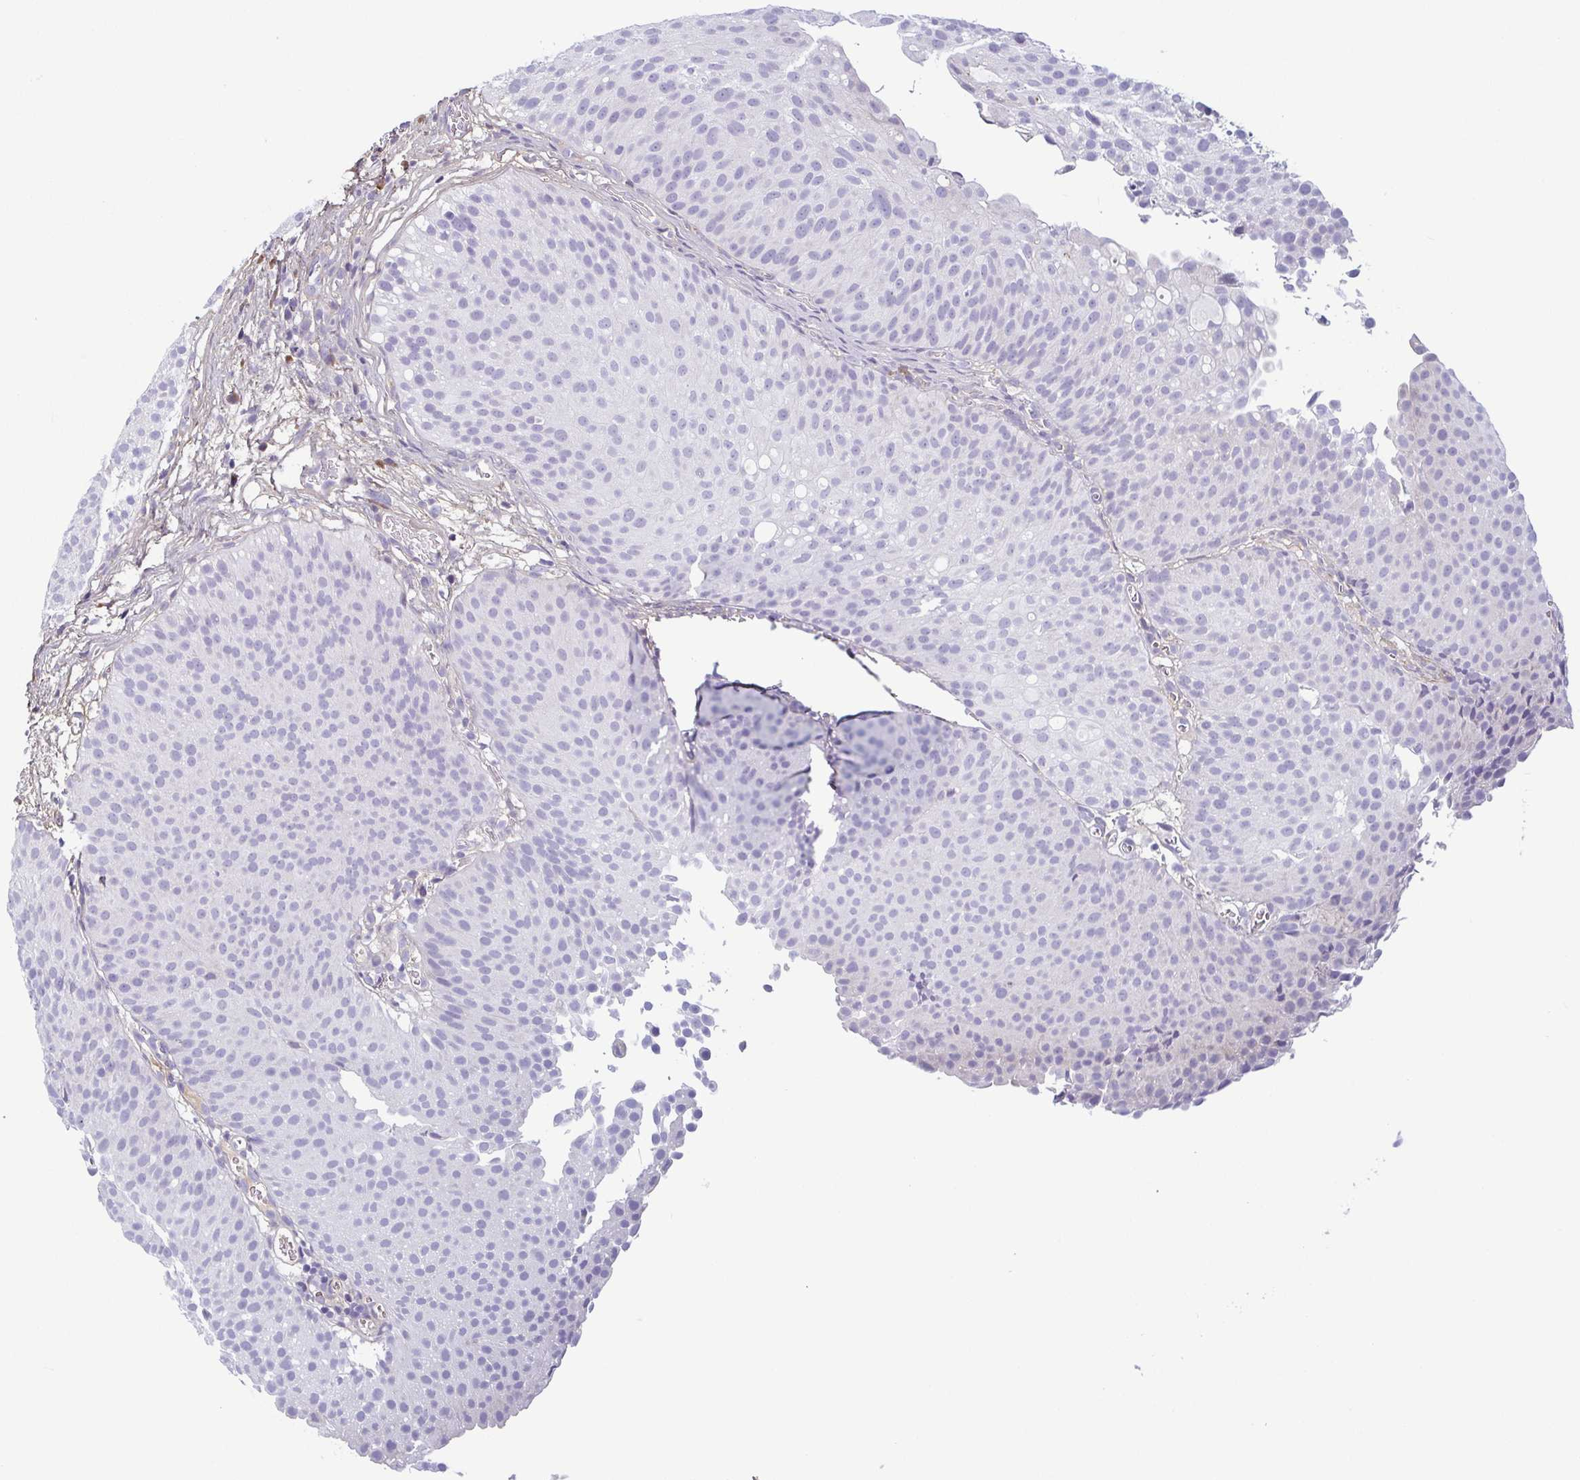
{"staining": {"intensity": "negative", "quantity": "none", "location": "none"}, "tissue": "urothelial cancer", "cell_type": "Tumor cells", "image_type": "cancer", "snomed": [{"axis": "morphology", "description": "Urothelial carcinoma, Low grade"}, {"axis": "topography", "description": "Urinary bladder"}], "caption": "Immunohistochemical staining of urothelial cancer demonstrates no significant staining in tumor cells.", "gene": "ECM1", "patient": {"sex": "male", "age": 80}}